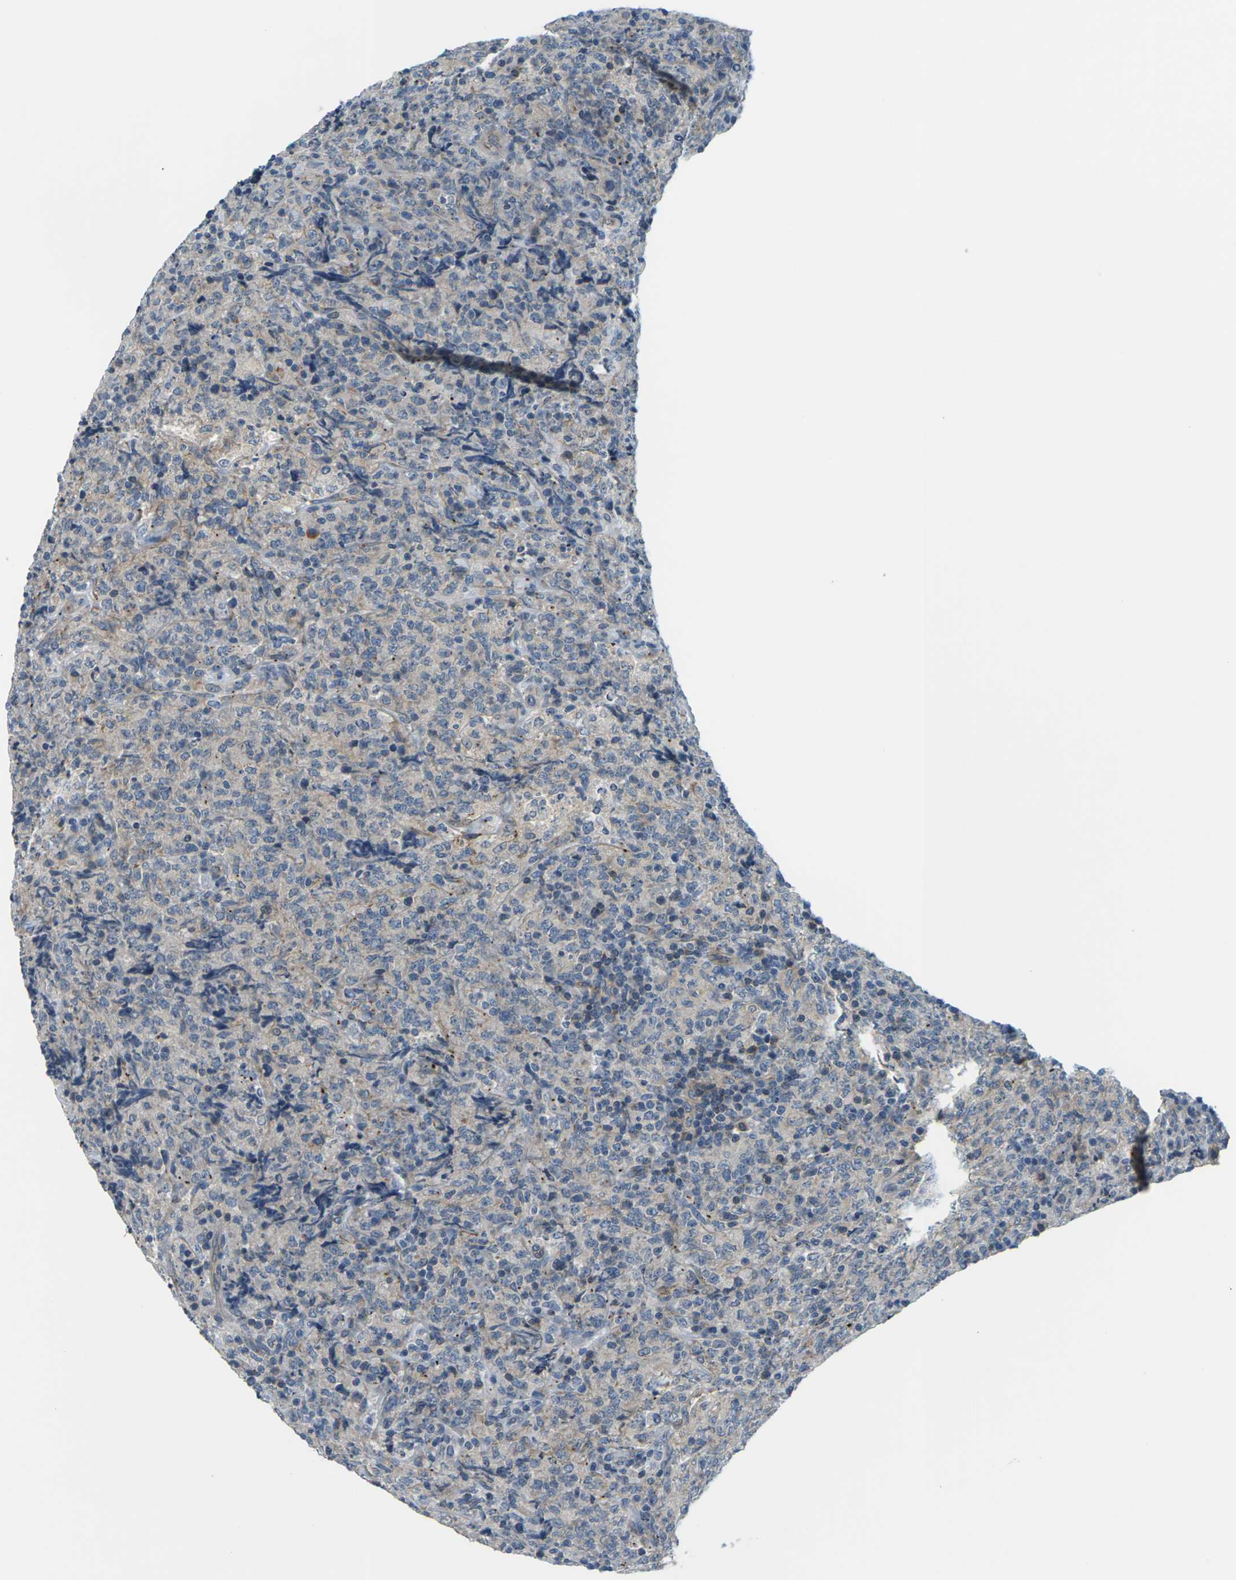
{"staining": {"intensity": "weak", "quantity": "<25%", "location": "cytoplasmic/membranous"}, "tissue": "lymphoma", "cell_type": "Tumor cells", "image_type": "cancer", "snomed": [{"axis": "morphology", "description": "Malignant lymphoma, non-Hodgkin's type, High grade"}, {"axis": "topography", "description": "Tonsil"}], "caption": "IHC of human high-grade malignant lymphoma, non-Hodgkin's type reveals no staining in tumor cells. Brightfield microscopy of IHC stained with DAB (brown) and hematoxylin (blue), captured at high magnification.", "gene": "SLC13A3", "patient": {"sex": "female", "age": 36}}